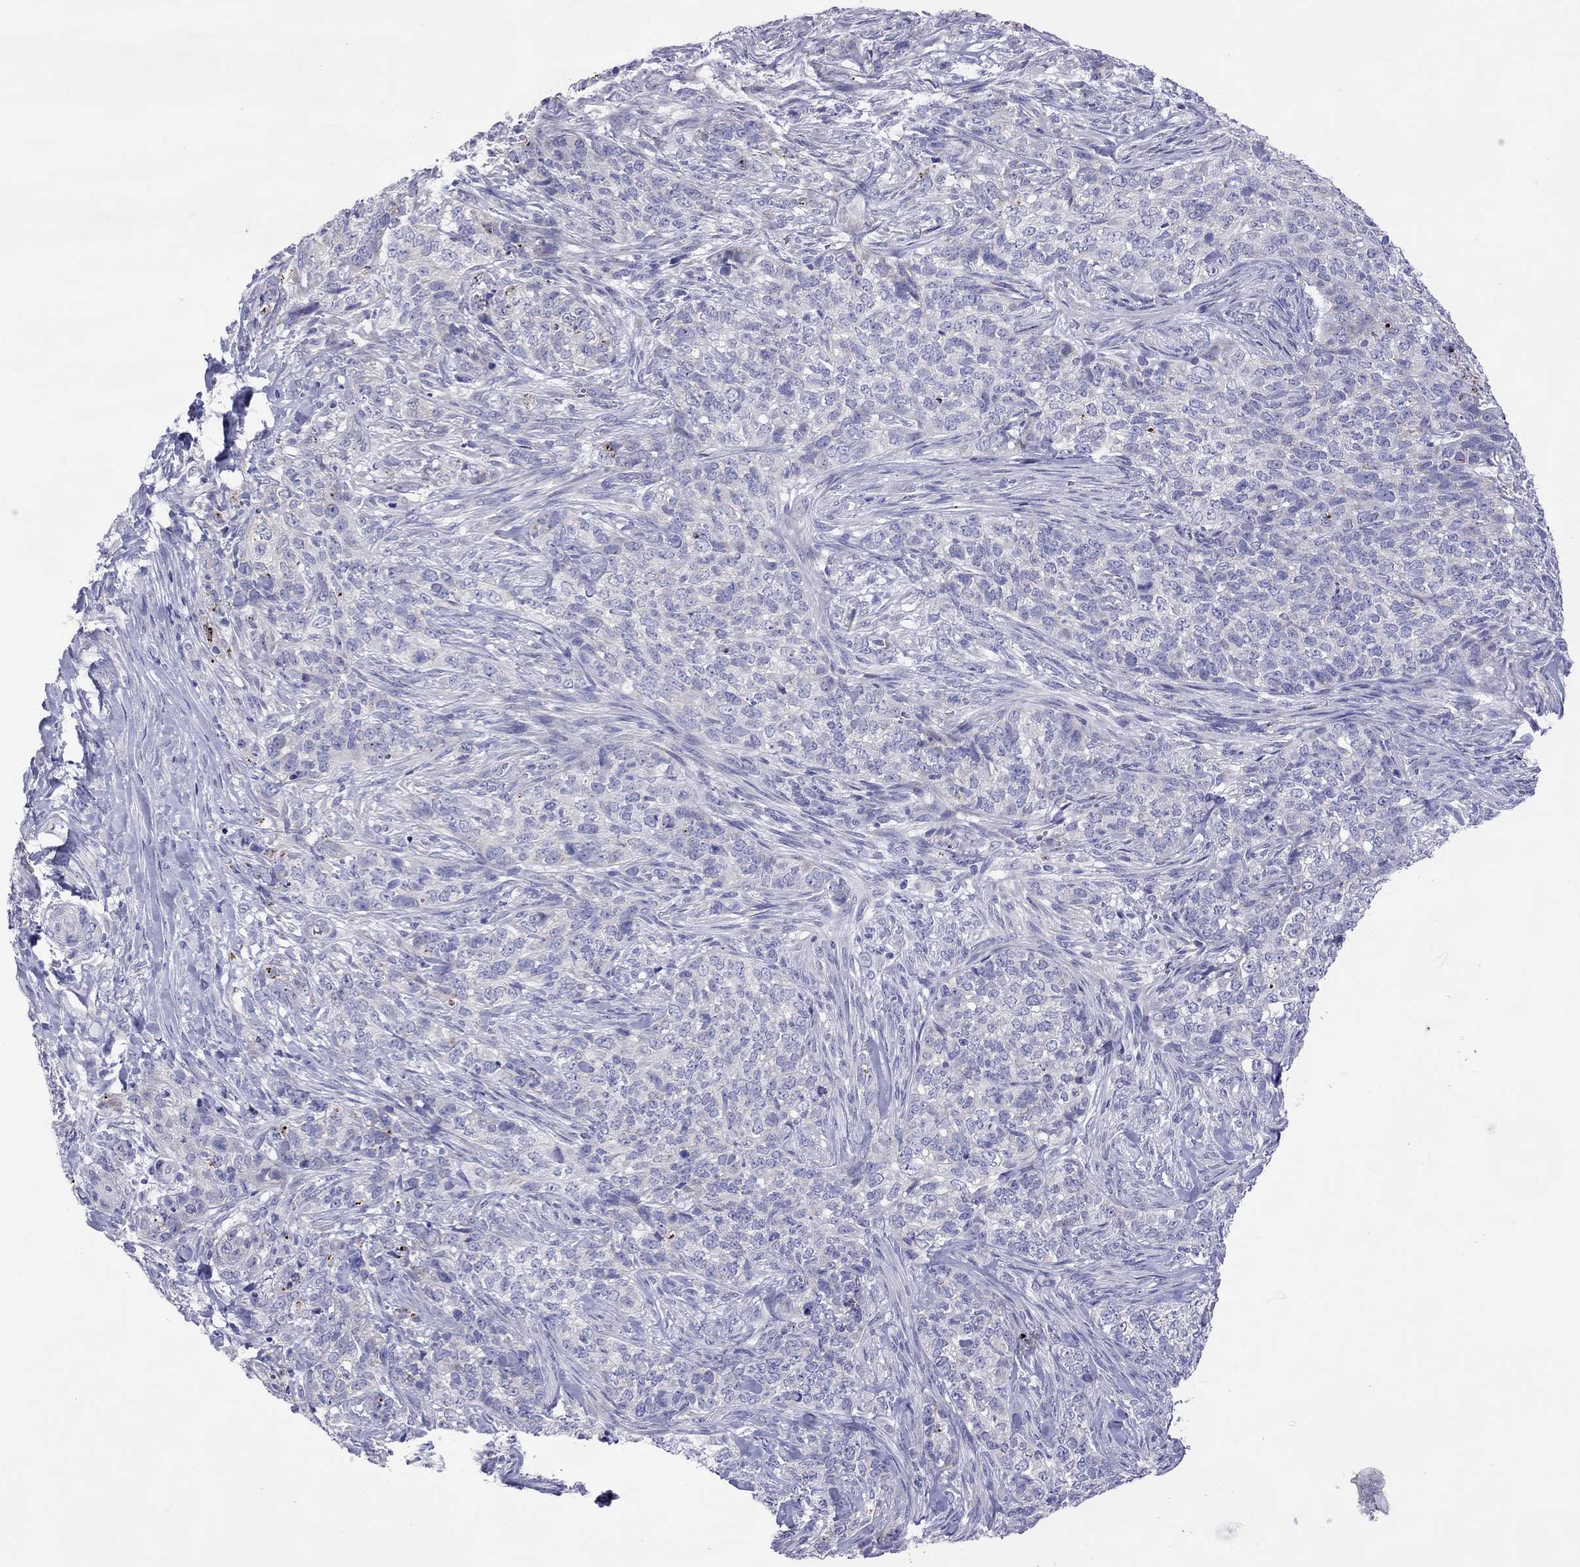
{"staining": {"intensity": "negative", "quantity": "none", "location": "none"}, "tissue": "skin cancer", "cell_type": "Tumor cells", "image_type": "cancer", "snomed": [{"axis": "morphology", "description": "Basal cell carcinoma"}, {"axis": "topography", "description": "Skin"}], "caption": "Tumor cells are negative for protein expression in human skin basal cell carcinoma.", "gene": "COL9A1", "patient": {"sex": "female", "age": 69}}